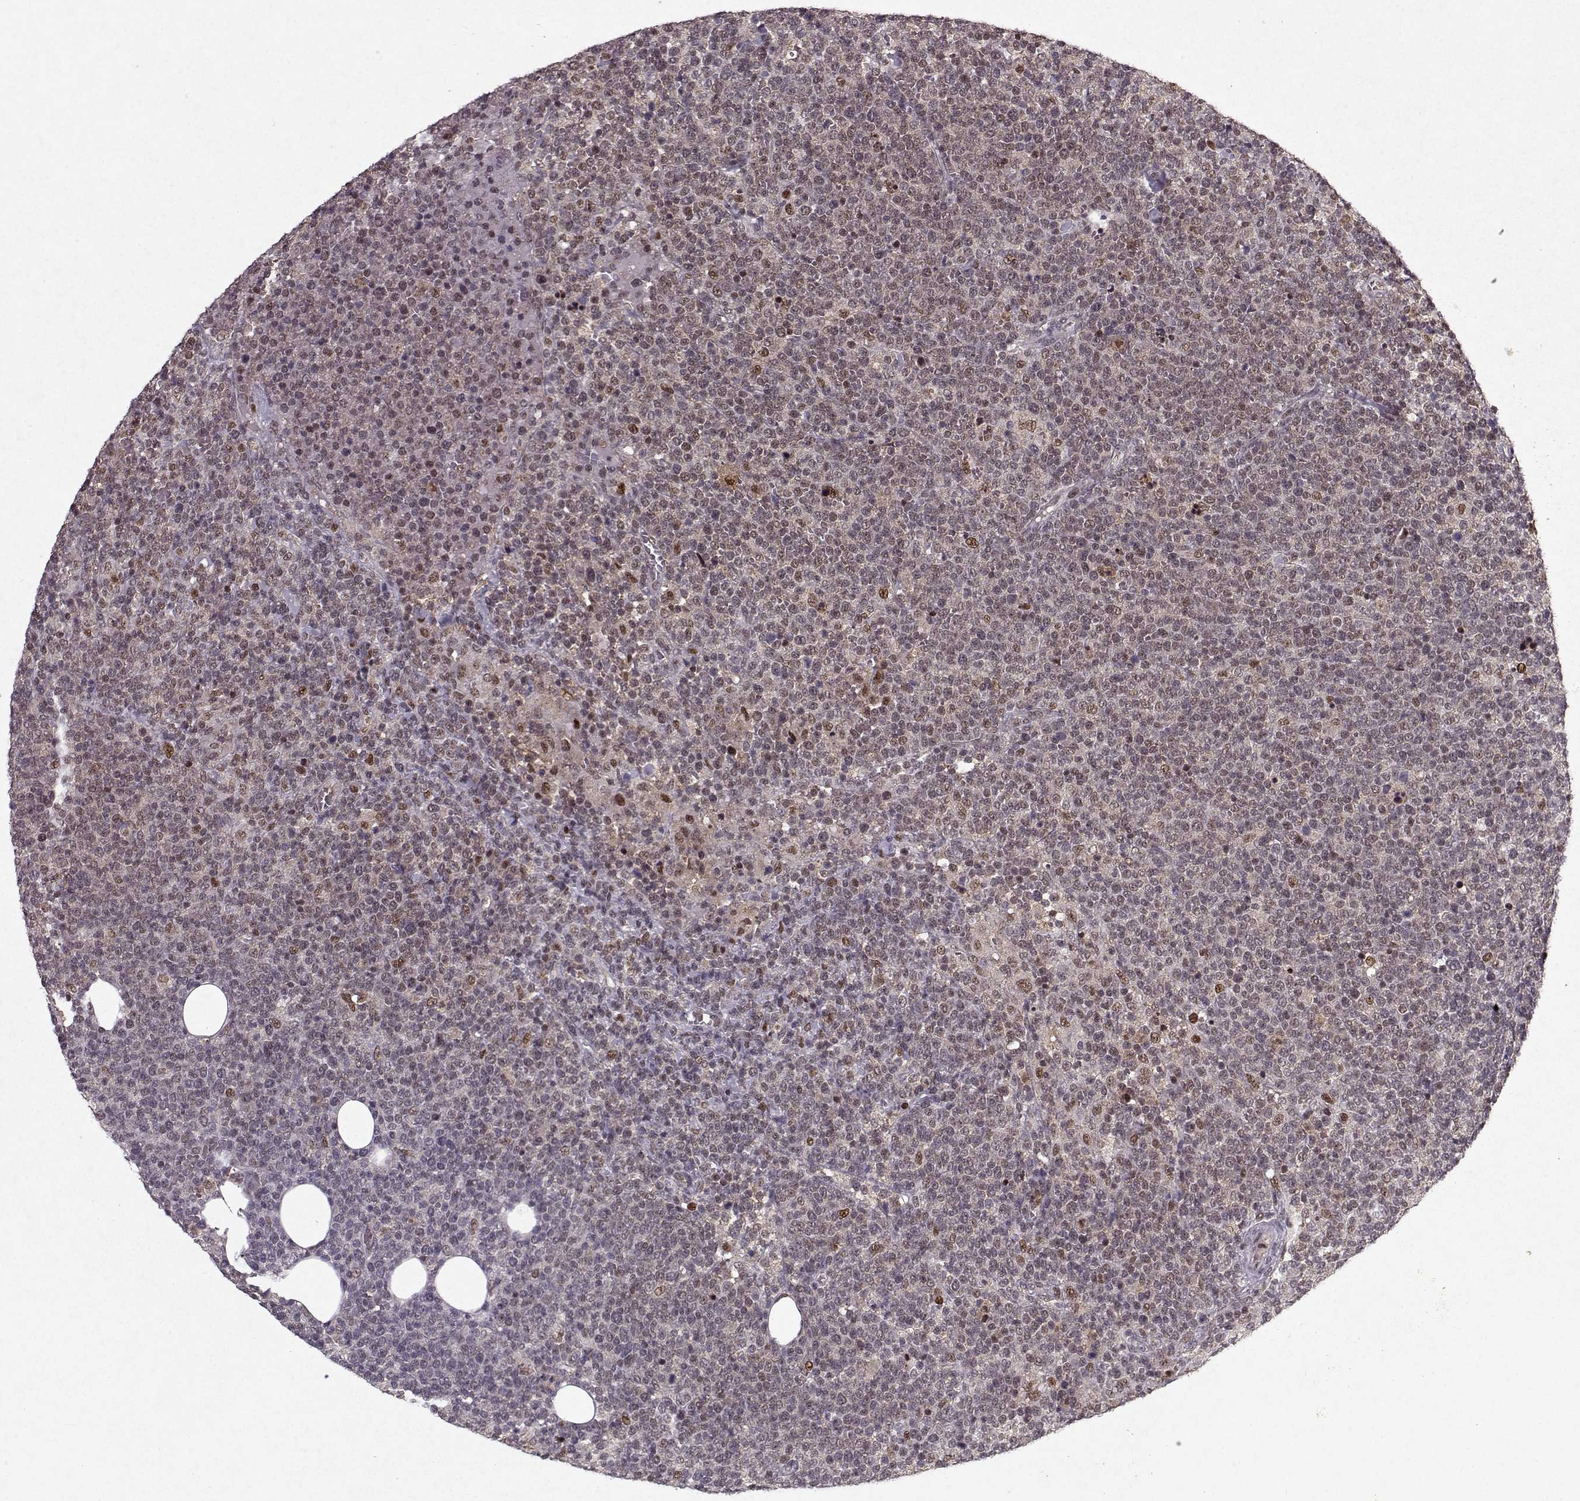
{"staining": {"intensity": "negative", "quantity": "none", "location": "none"}, "tissue": "lymphoma", "cell_type": "Tumor cells", "image_type": "cancer", "snomed": [{"axis": "morphology", "description": "Malignant lymphoma, non-Hodgkin's type, High grade"}, {"axis": "topography", "description": "Lymph node"}], "caption": "Tumor cells are negative for protein expression in human malignant lymphoma, non-Hodgkin's type (high-grade).", "gene": "PSMA7", "patient": {"sex": "male", "age": 61}}